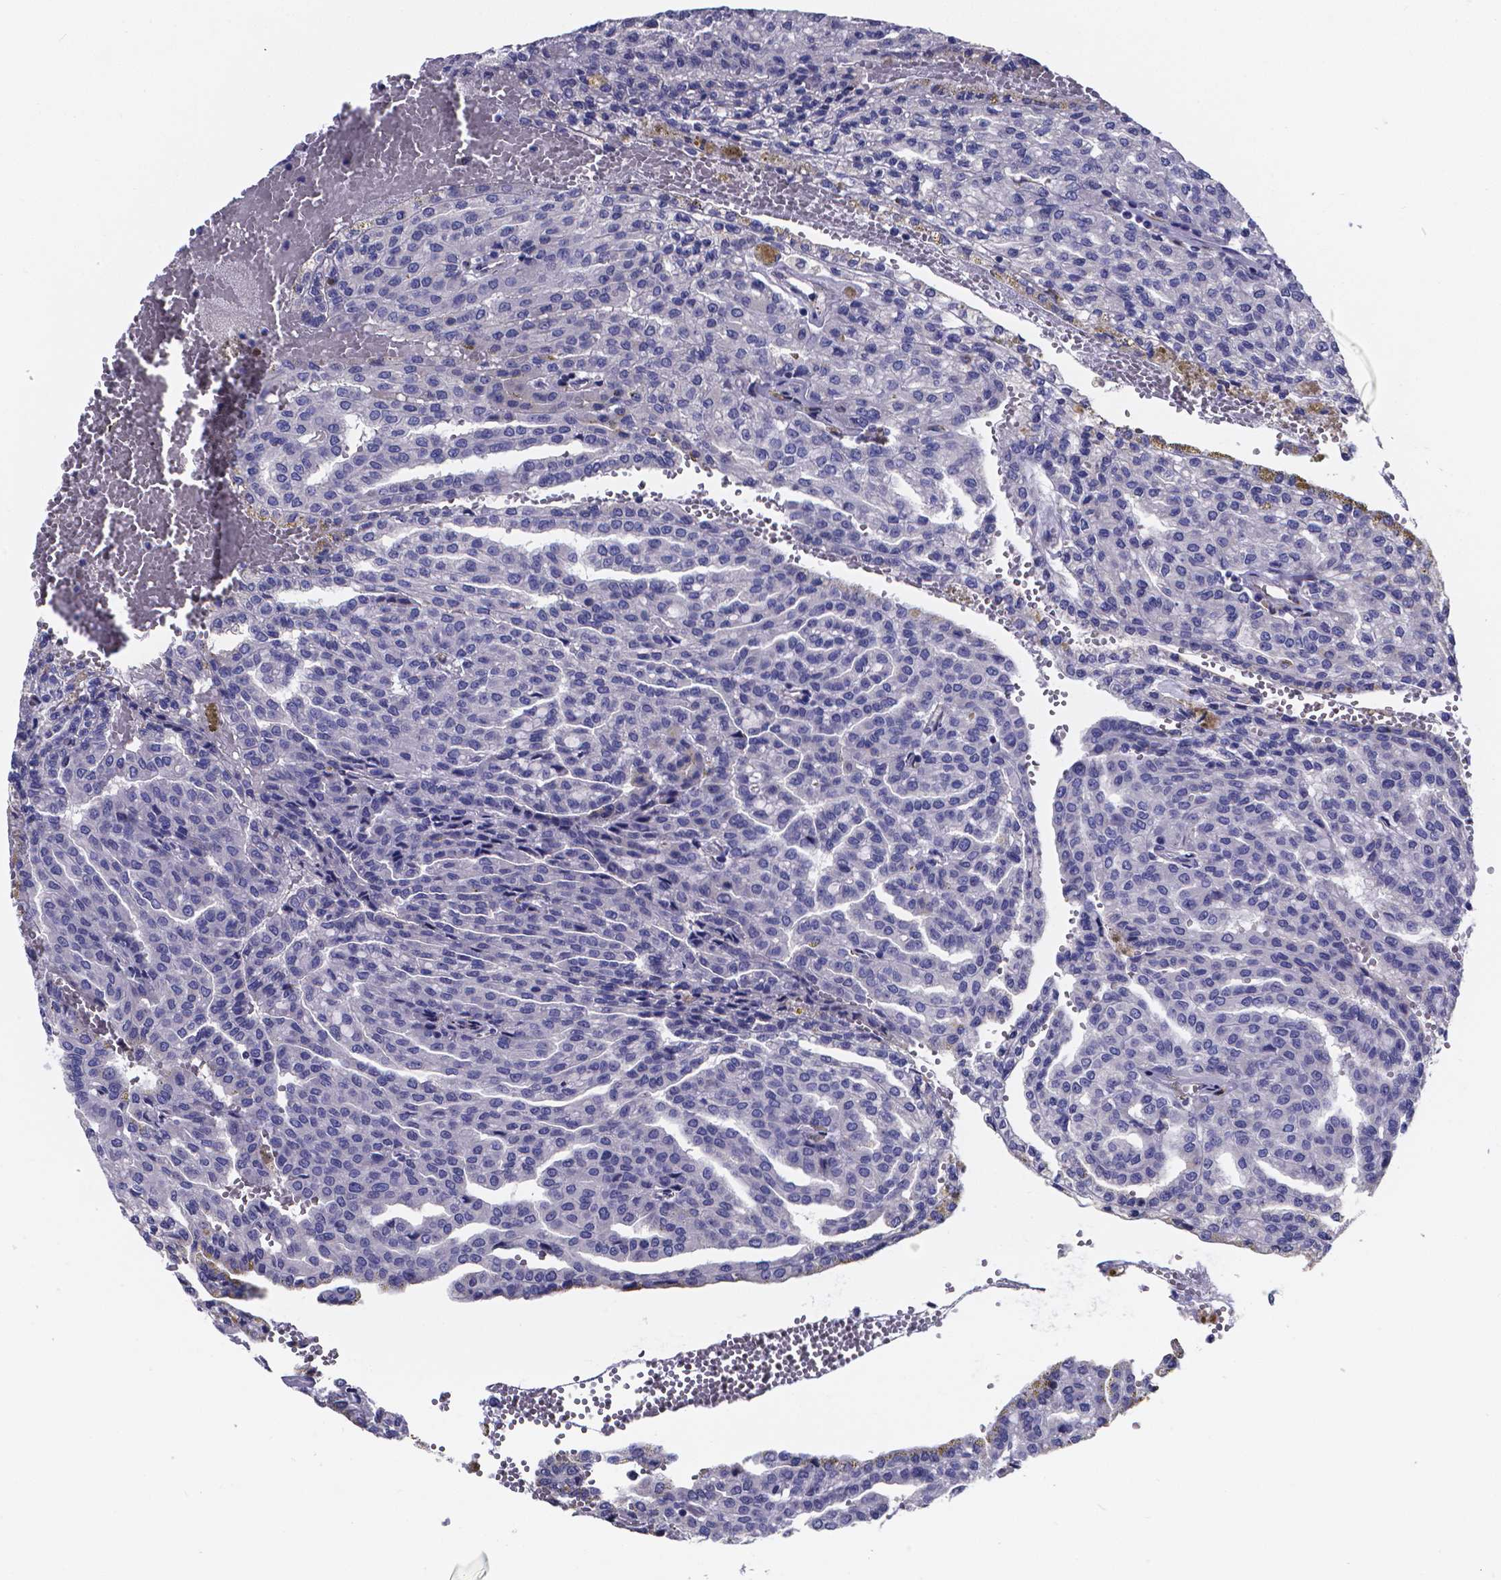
{"staining": {"intensity": "negative", "quantity": "none", "location": "none"}, "tissue": "renal cancer", "cell_type": "Tumor cells", "image_type": "cancer", "snomed": [{"axis": "morphology", "description": "Adenocarcinoma, NOS"}, {"axis": "topography", "description": "Kidney"}], "caption": "Immunohistochemistry (IHC) of human renal adenocarcinoma reveals no positivity in tumor cells.", "gene": "SFRP4", "patient": {"sex": "male", "age": 63}}